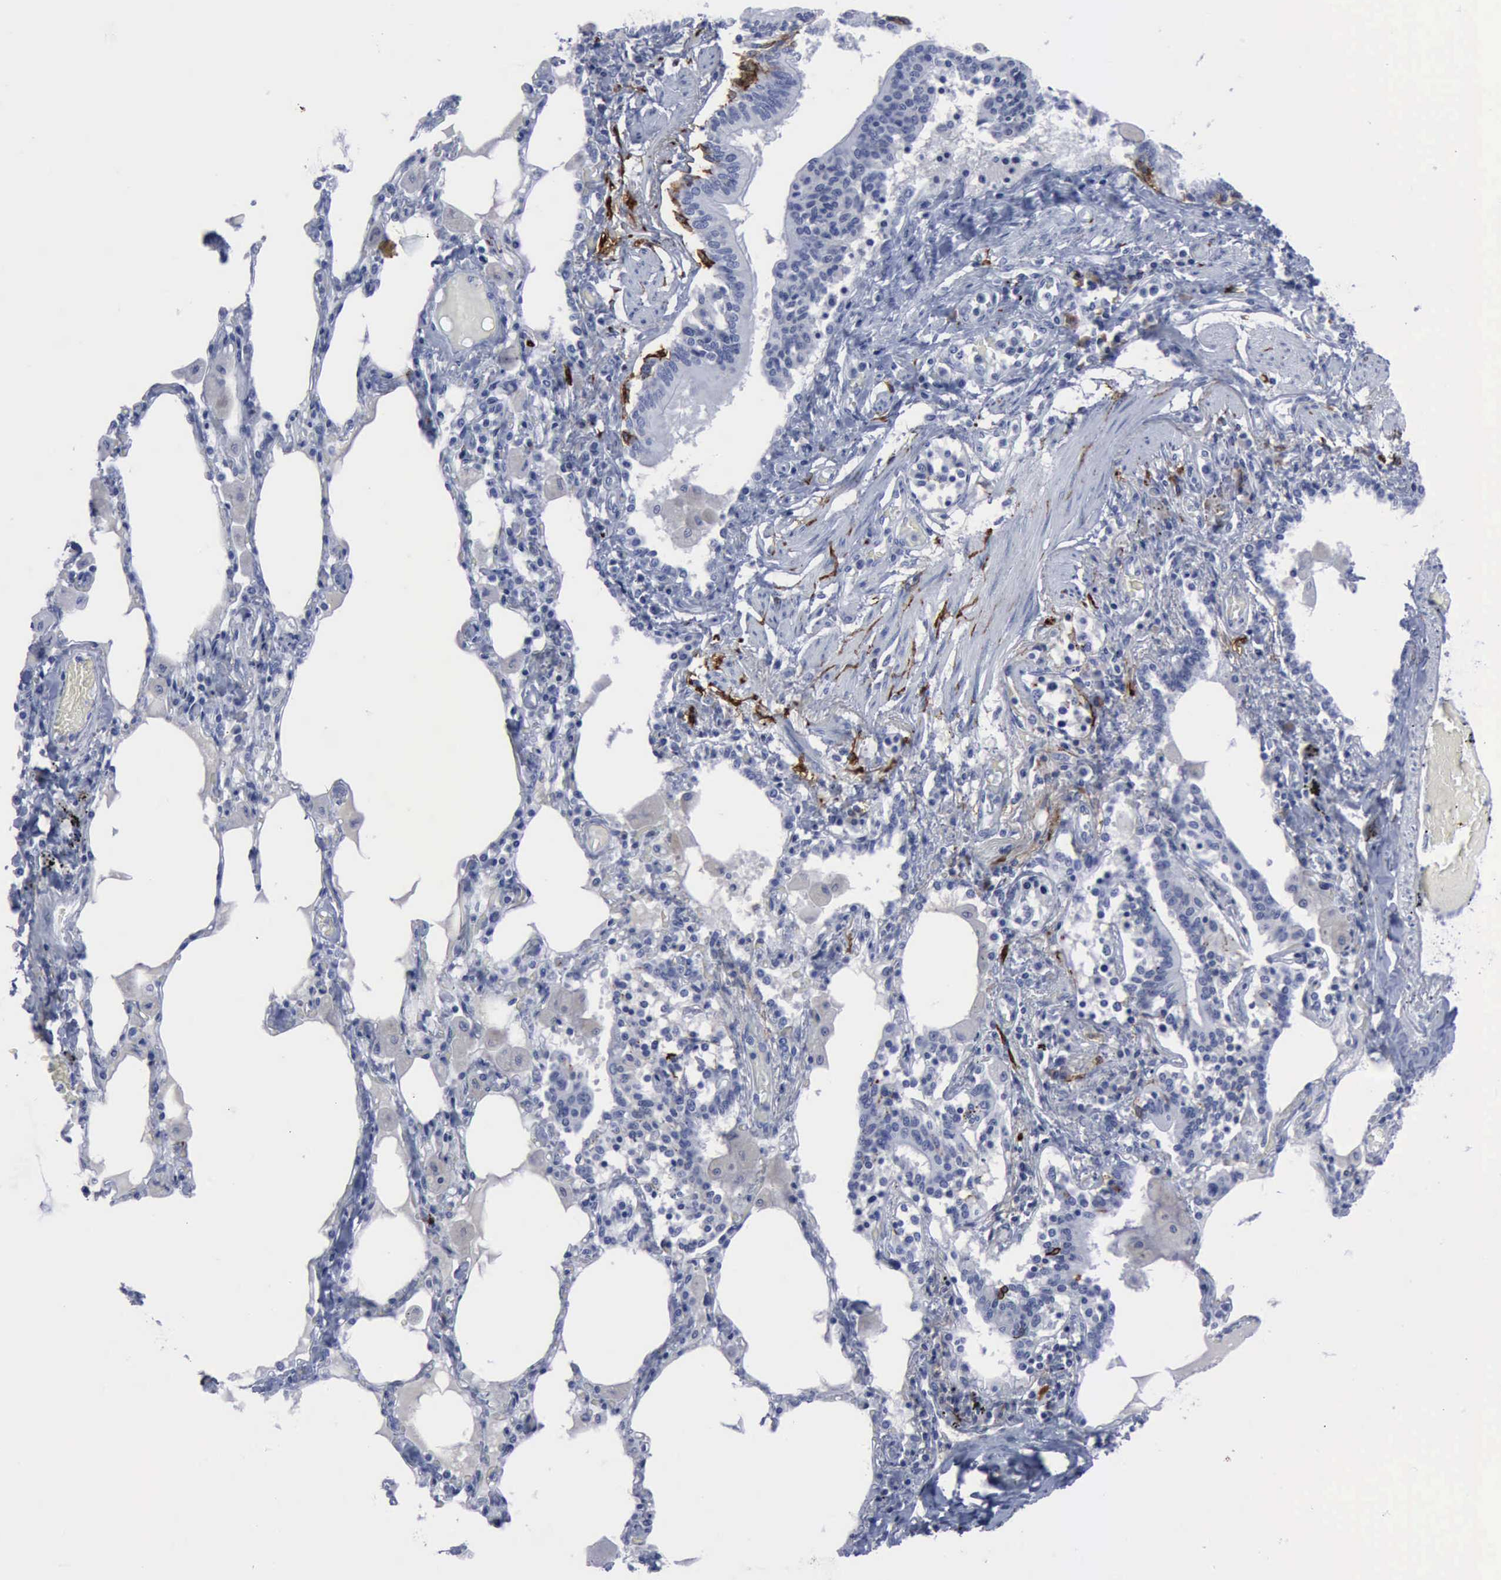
{"staining": {"intensity": "strong", "quantity": "<25%", "location": "cytoplasmic/membranous"}, "tissue": "bronchus", "cell_type": "Respiratory epithelial cells", "image_type": "normal", "snomed": [{"axis": "morphology", "description": "Normal tissue, NOS"}, {"axis": "morphology", "description": "Squamous cell carcinoma, NOS"}, {"axis": "topography", "description": "Bronchus"}, {"axis": "topography", "description": "Lung"}], "caption": "Immunohistochemistry (IHC) (DAB) staining of unremarkable bronchus demonstrates strong cytoplasmic/membranous protein expression in approximately <25% of respiratory epithelial cells. (brown staining indicates protein expression, while blue staining denotes nuclei).", "gene": "NGFR", "patient": {"sex": "female", "age": 47}}